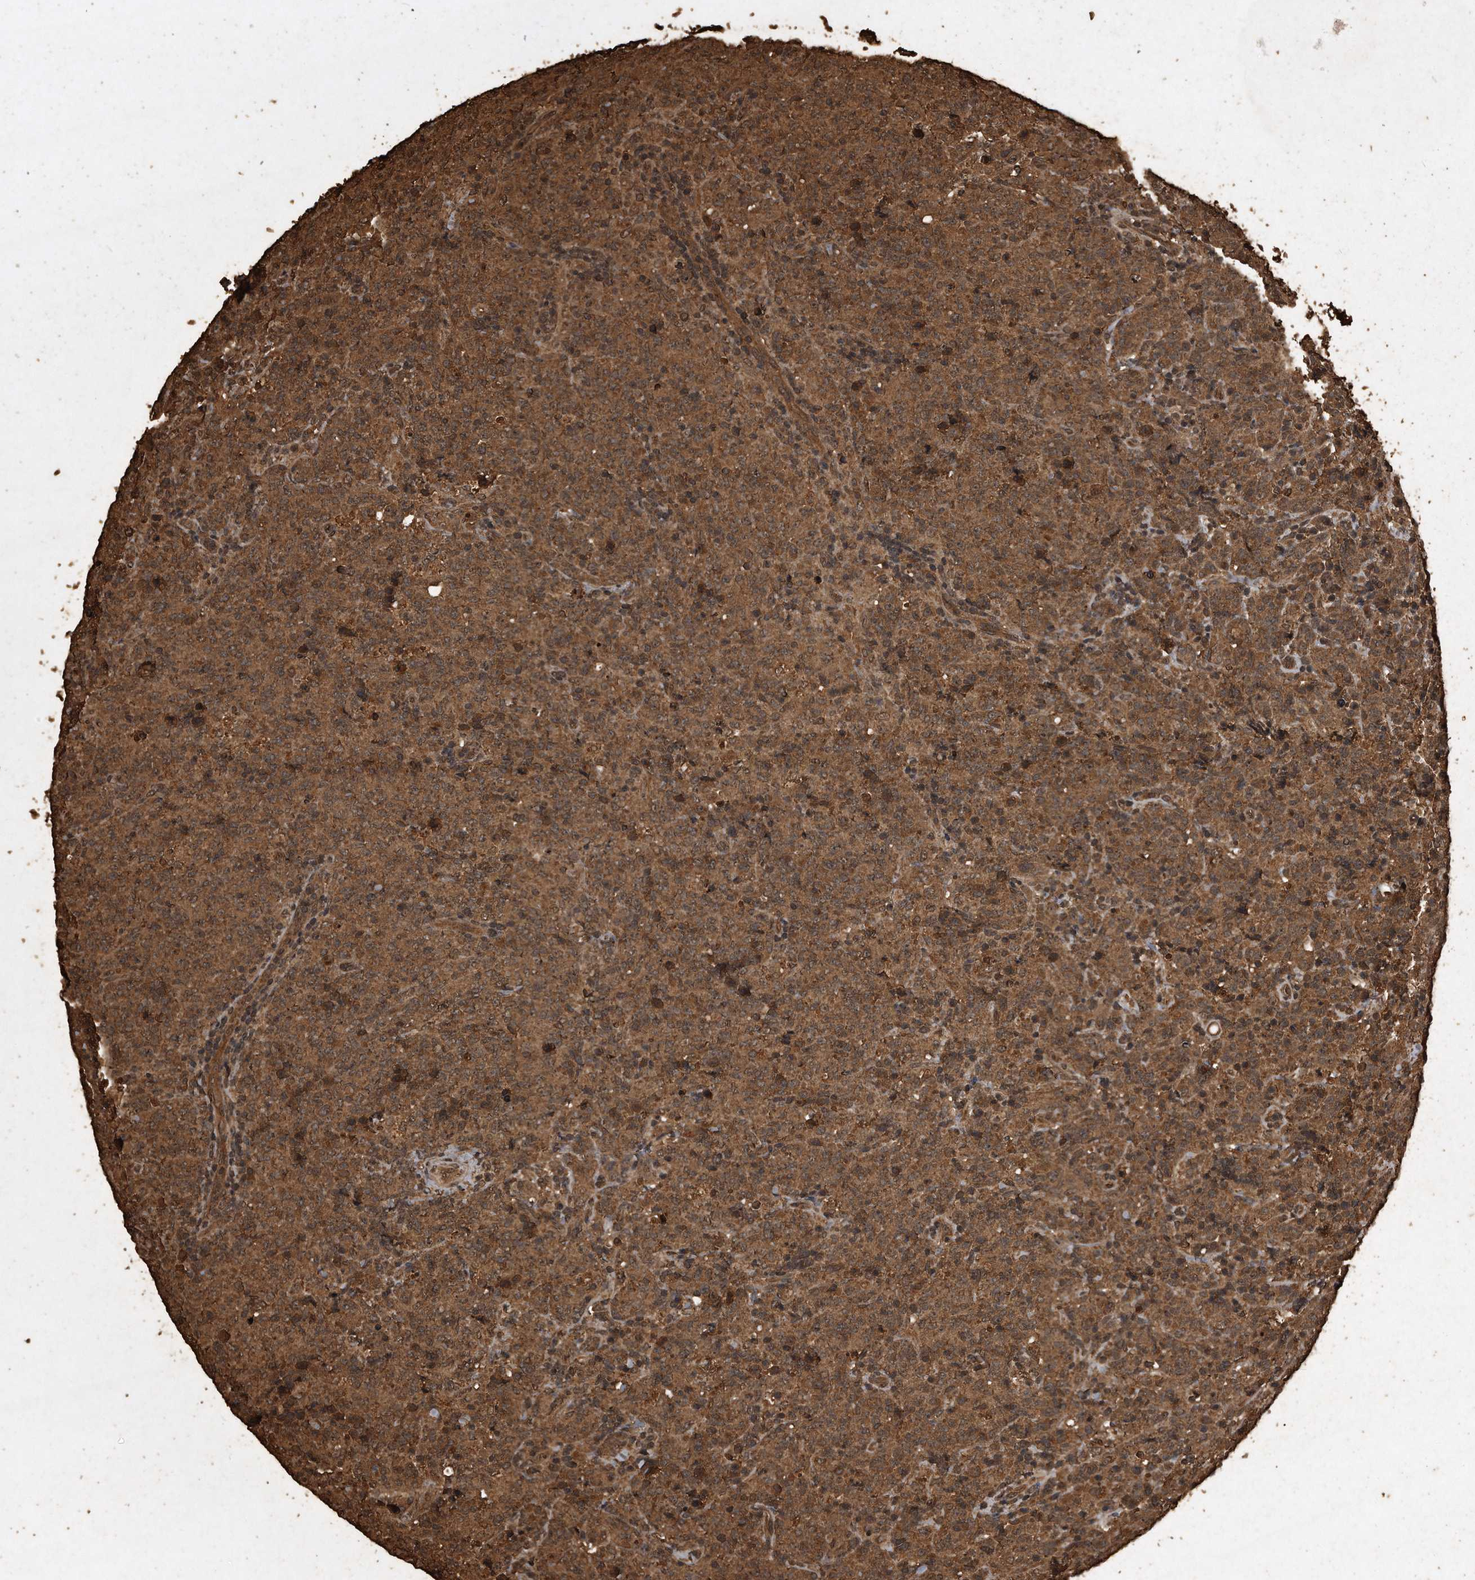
{"staining": {"intensity": "moderate", "quantity": ">75%", "location": "cytoplasmic/membranous"}, "tissue": "lymphoma", "cell_type": "Tumor cells", "image_type": "cancer", "snomed": [{"axis": "morphology", "description": "Malignant lymphoma, non-Hodgkin's type, High grade"}, {"axis": "topography", "description": "Tonsil"}], "caption": "An IHC photomicrograph of tumor tissue is shown. Protein staining in brown highlights moderate cytoplasmic/membranous positivity in lymphoma within tumor cells.", "gene": "CFLAR", "patient": {"sex": "female", "age": 36}}